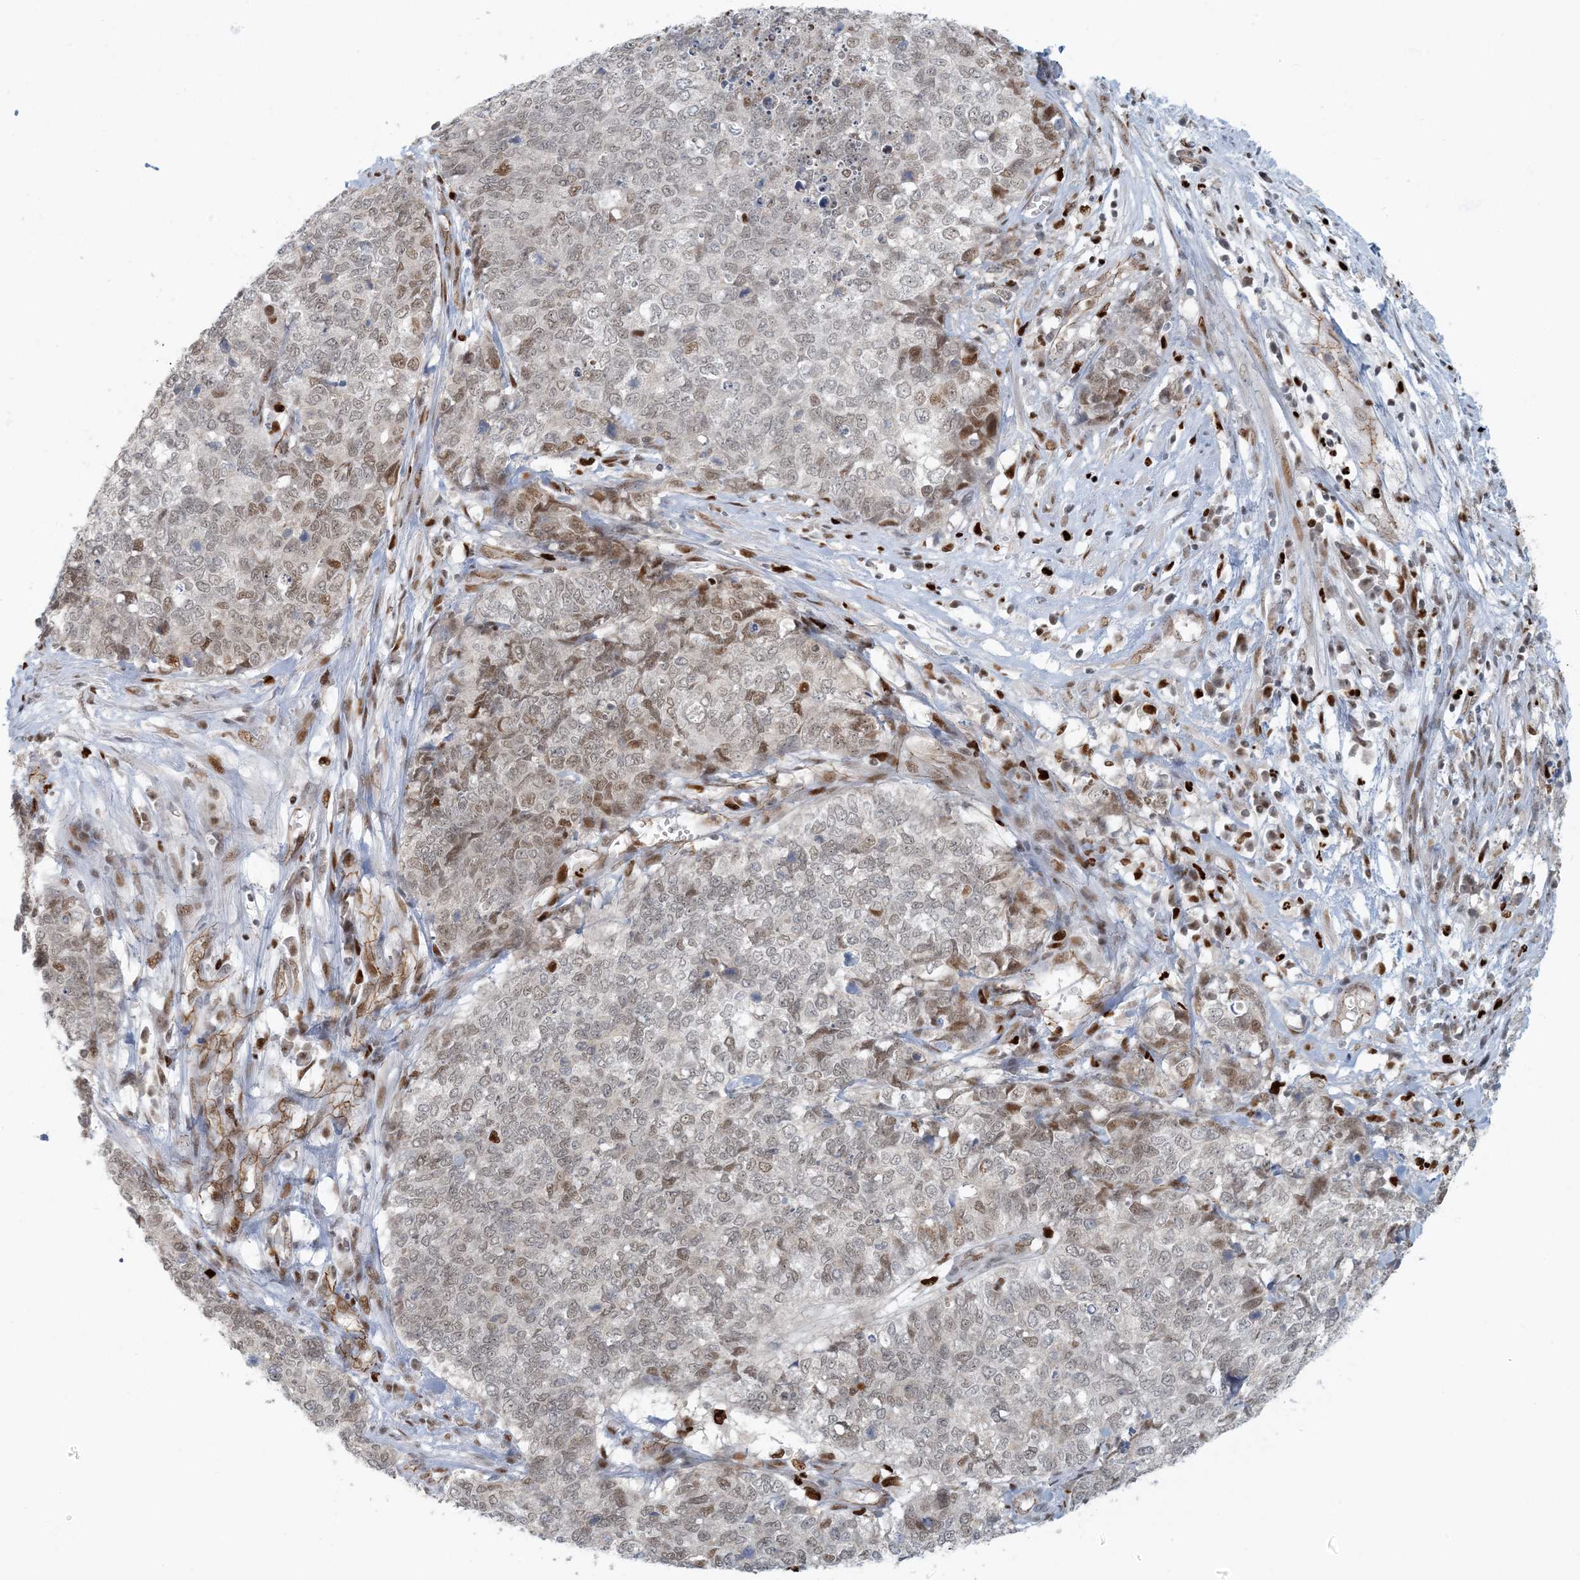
{"staining": {"intensity": "weak", "quantity": "25%-75%", "location": "nuclear"}, "tissue": "cervical cancer", "cell_type": "Tumor cells", "image_type": "cancer", "snomed": [{"axis": "morphology", "description": "Squamous cell carcinoma, NOS"}, {"axis": "topography", "description": "Cervix"}], "caption": "Cervical squamous cell carcinoma tissue displays weak nuclear staining in approximately 25%-75% of tumor cells, visualized by immunohistochemistry.", "gene": "AK9", "patient": {"sex": "female", "age": 63}}